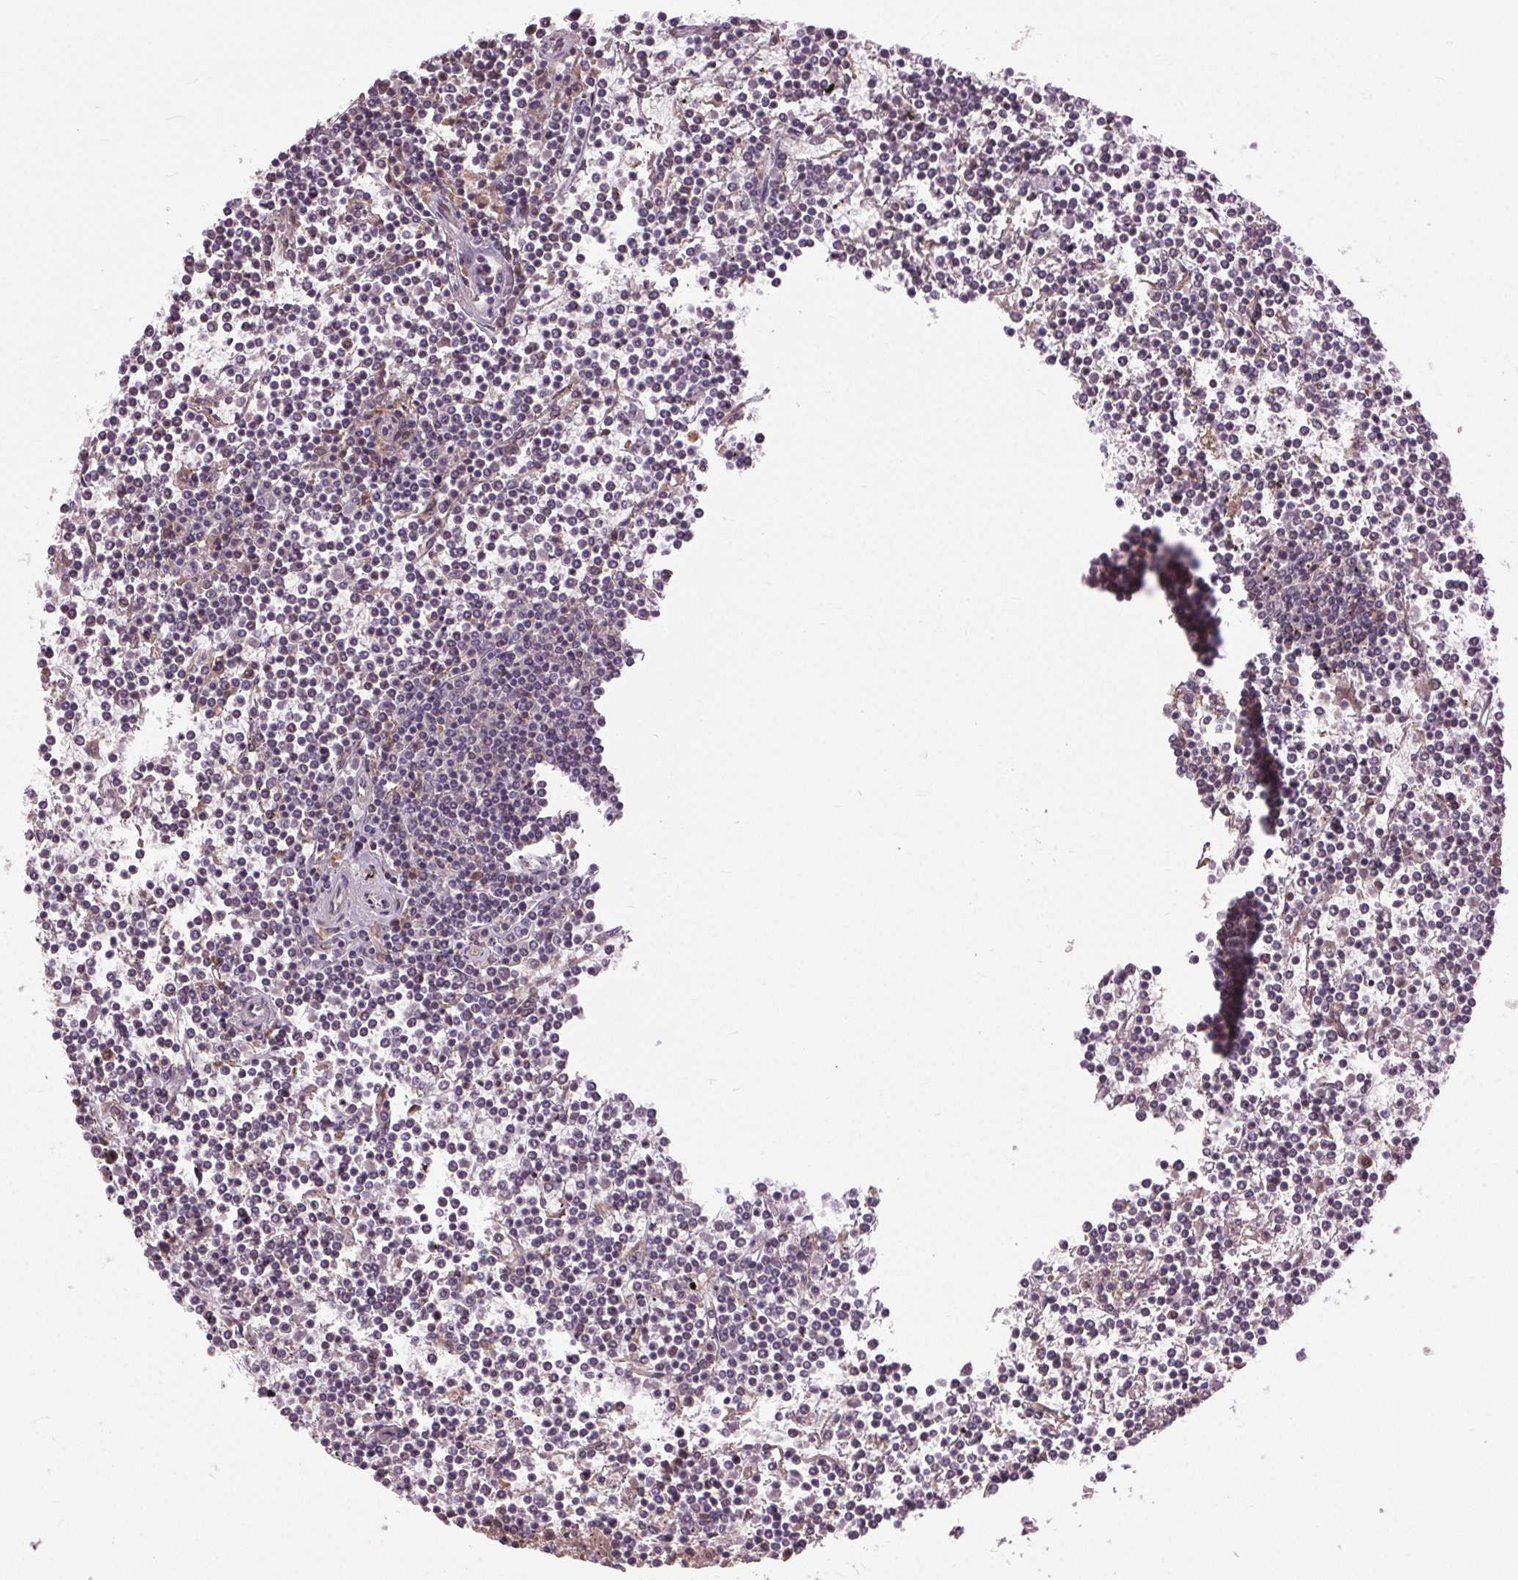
{"staining": {"intensity": "negative", "quantity": "none", "location": "none"}, "tissue": "lymphoma", "cell_type": "Tumor cells", "image_type": "cancer", "snomed": [{"axis": "morphology", "description": "Malignant lymphoma, non-Hodgkin's type, Low grade"}, {"axis": "topography", "description": "Spleen"}], "caption": "IHC of human lymphoma shows no staining in tumor cells.", "gene": "BSDC1", "patient": {"sex": "female", "age": 19}}